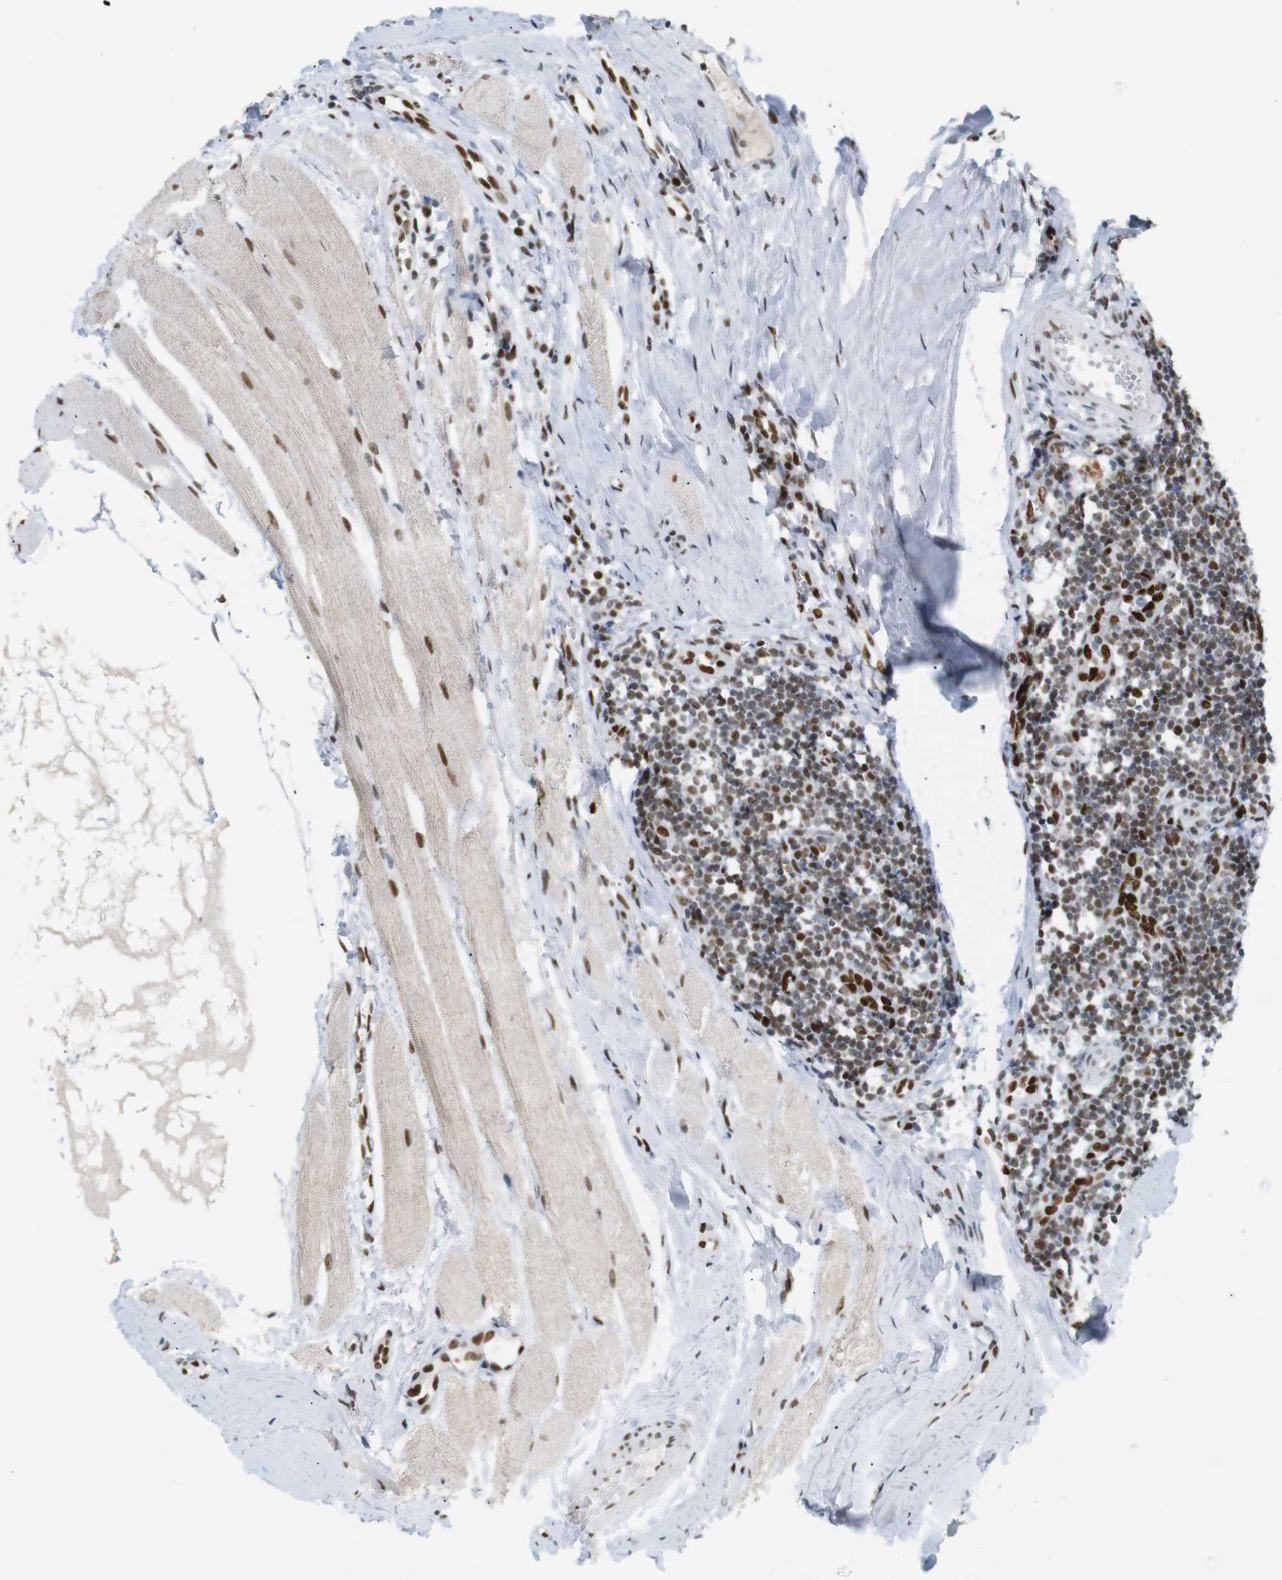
{"staining": {"intensity": "strong", "quantity": ">75%", "location": "nuclear"}, "tissue": "tonsil", "cell_type": "Germinal center cells", "image_type": "normal", "snomed": [{"axis": "morphology", "description": "Normal tissue, NOS"}, {"axis": "topography", "description": "Tonsil"}], "caption": "A micrograph of tonsil stained for a protein shows strong nuclear brown staining in germinal center cells.", "gene": "RIOX2", "patient": {"sex": "female", "age": 19}}